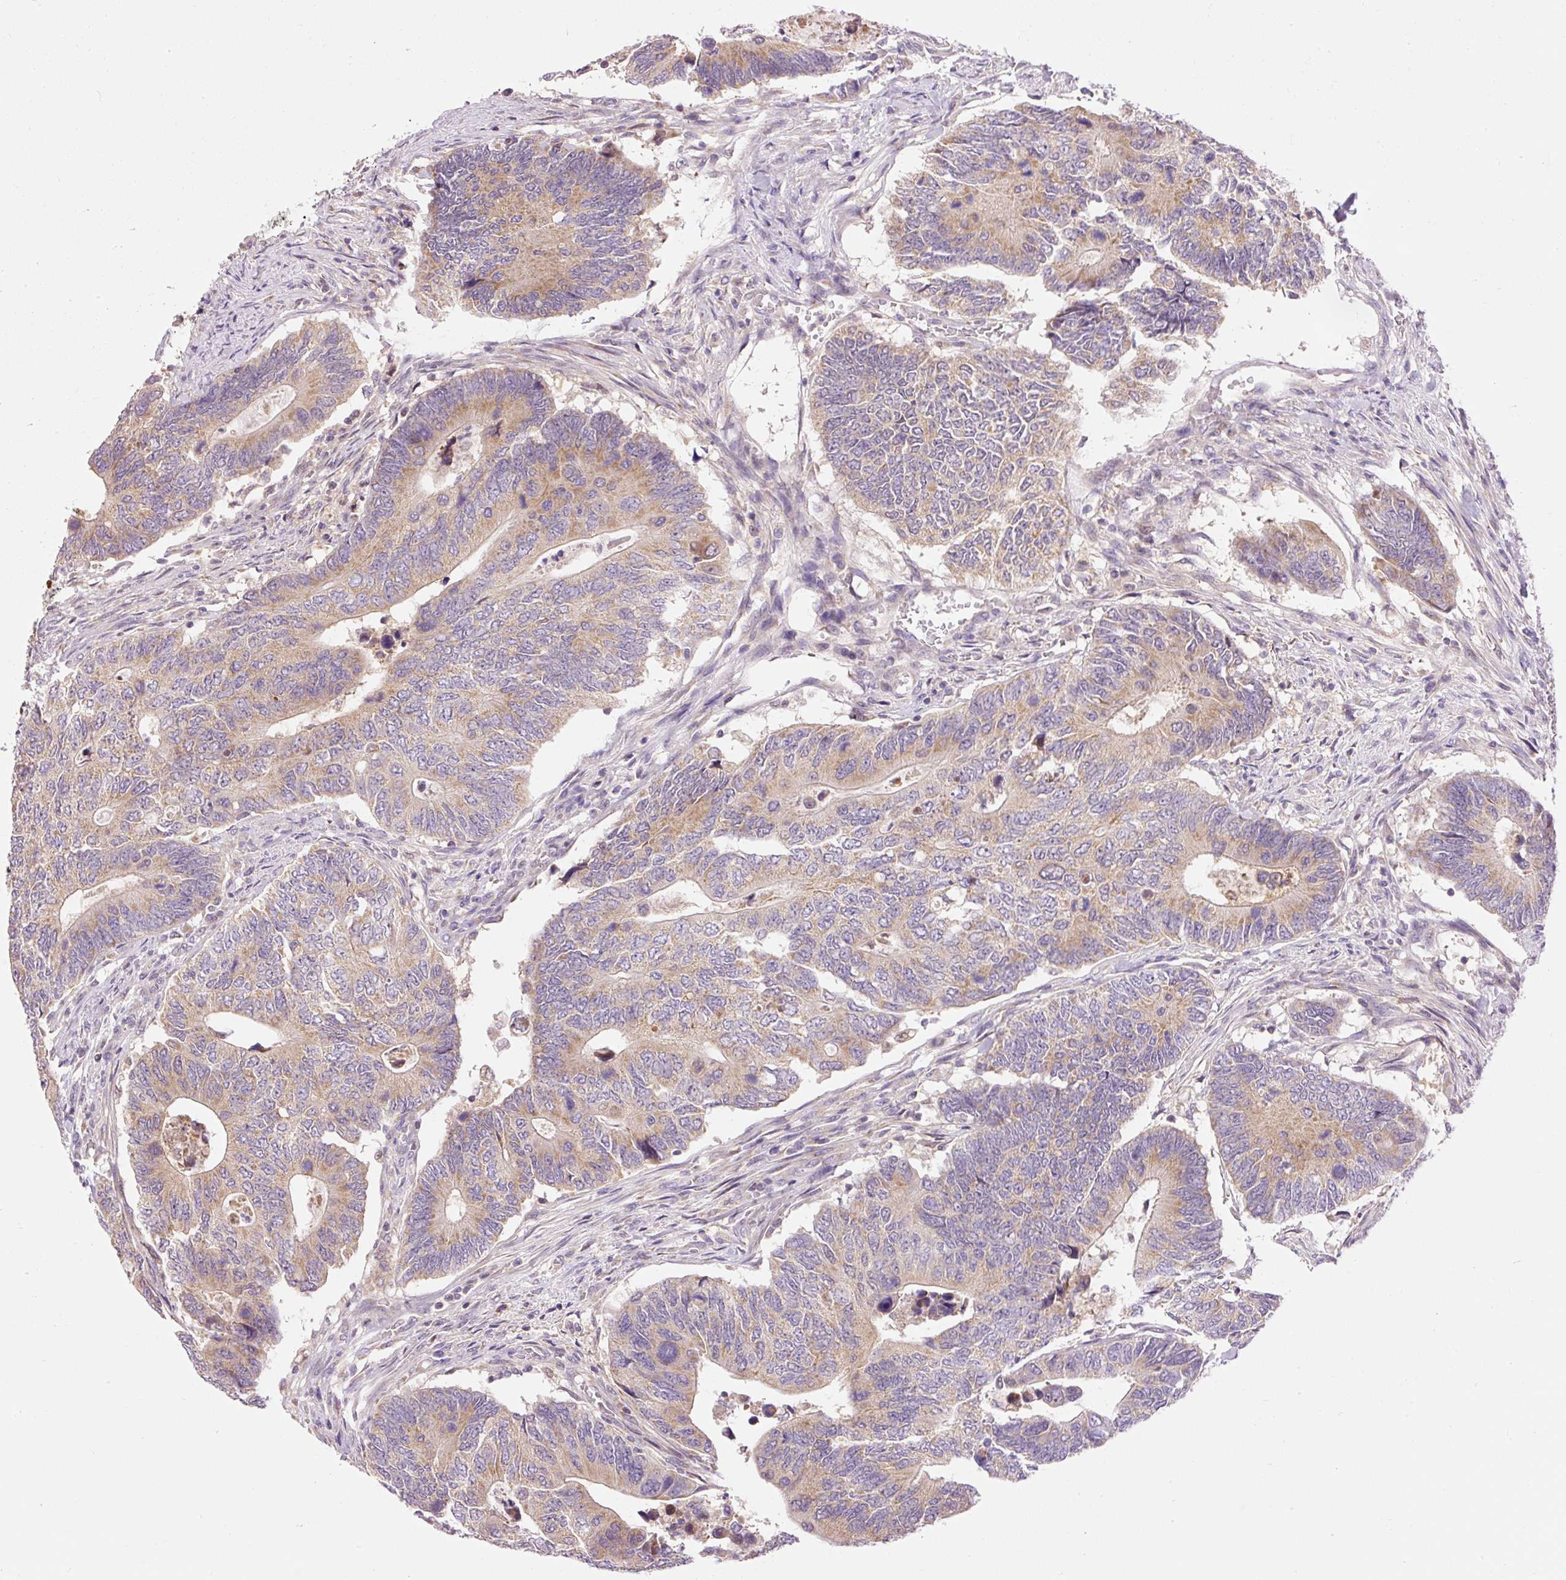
{"staining": {"intensity": "moderate", "quantity": ">75%", "location": "cytoplasmic/membranous"}, "tissue": "colorectal cancer", "cell_type": "Tumor cells", "image_type": "cancer", "snomed": [{"axis": "morphology", "description": "Adenocarcinoma, NOS"}, {"axis": "topography", "description": "Colon"}], "caption": "Colorectal adenocarcinoma stained with a brown dye demonstrates moderate cytoplasmic/membranous positive expression in about >75% of tumor cells.", "gene": "IMMT", "patient": {"sex": "male", "age": 87}}